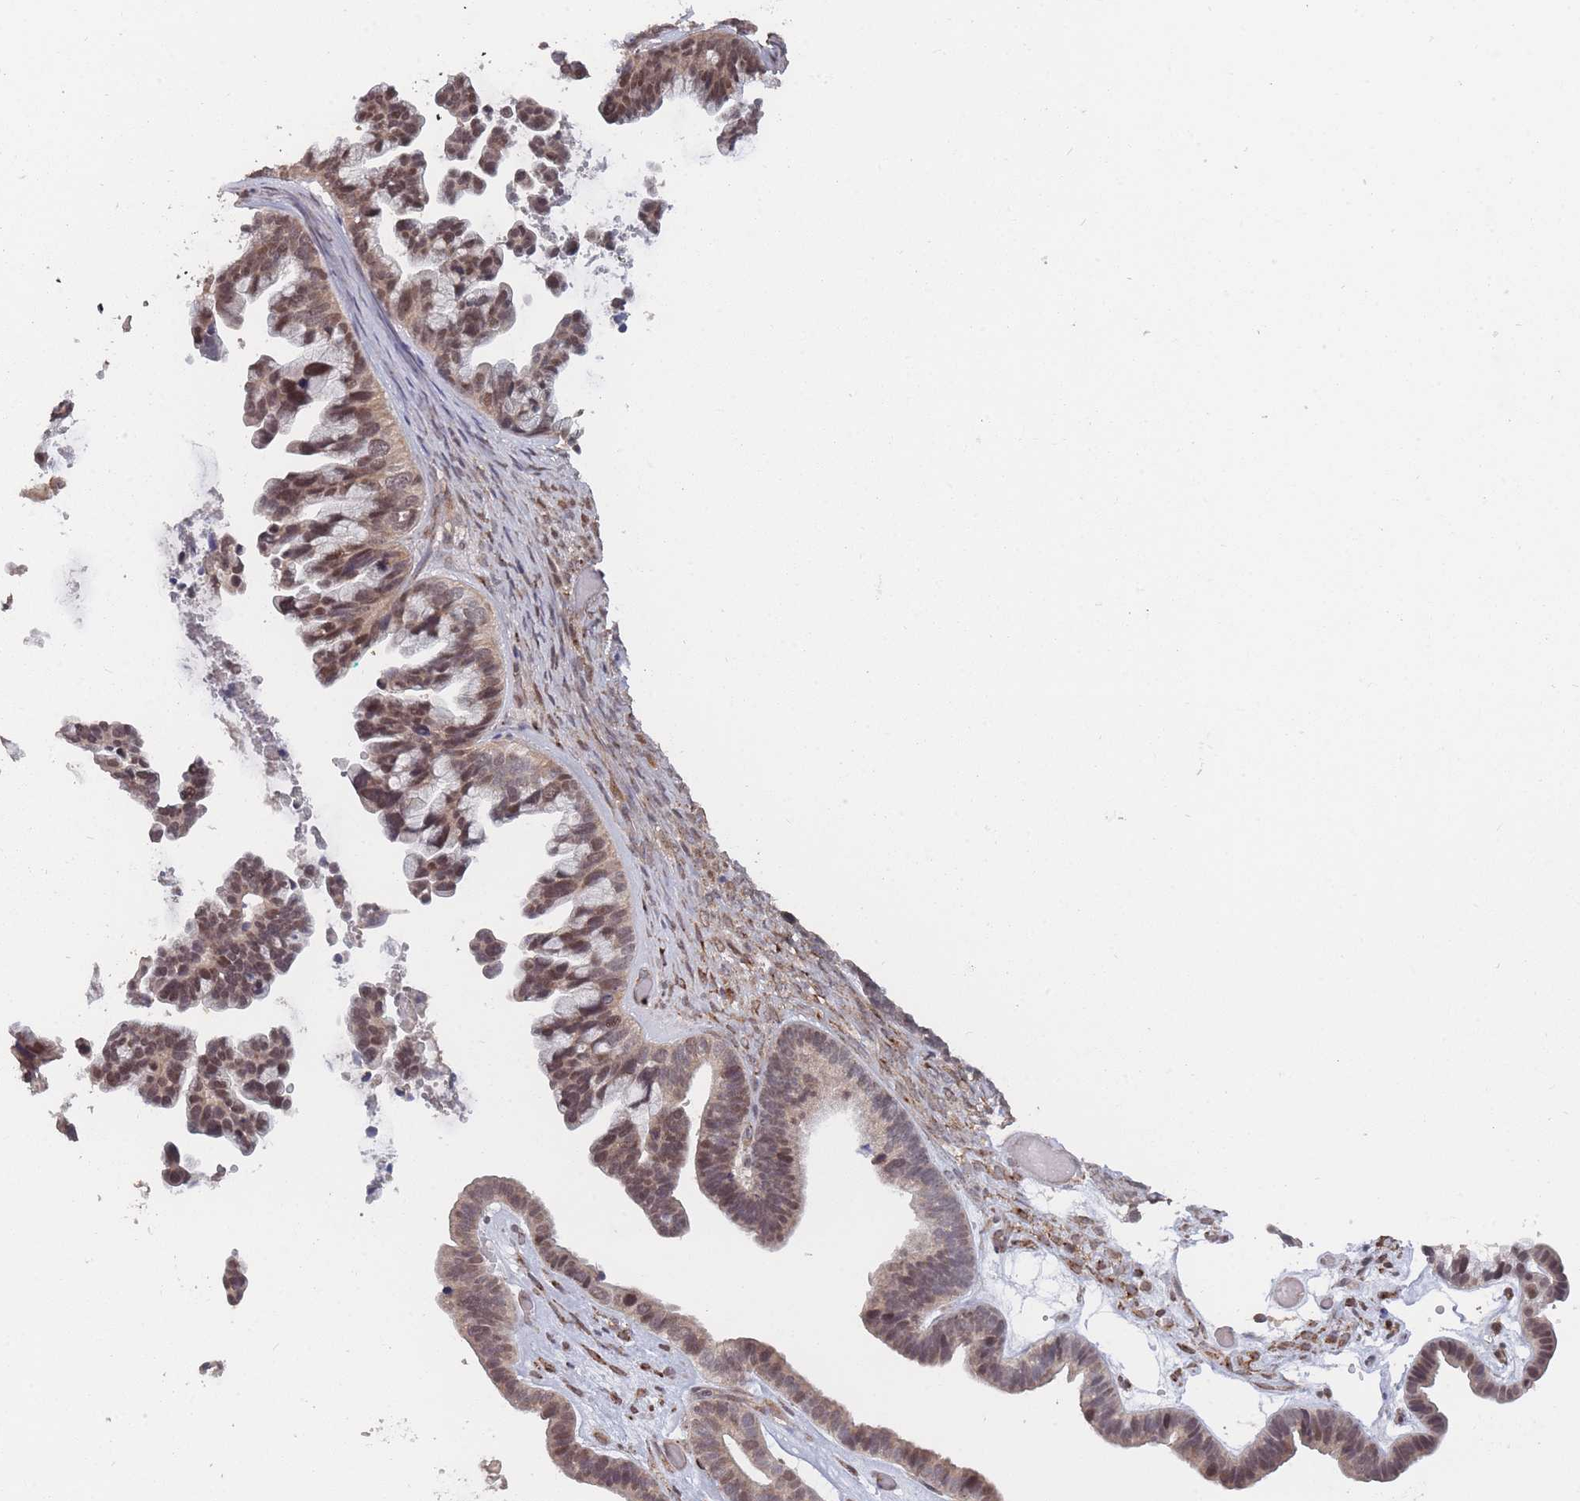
{"staining": {"intensity": "moderate", "quantity": ">75%", "location": "nuclear"}, "tissue": "ovarian cancer", "cell_type": "Tumor cells", "image_type": "cancer", "snomed": [{"axis": "morphology", "description": "Cystadenocarcinoma, serous, NOS"}, {"axis": "topography", "description": "Ovary"}], "caption": "Human serous cystadenocarcinoma (ovarian) stained with a brown dye reveals moderate nuclear positive expression in approximately >75% of tumor cells.", "gene": "CNTRL", "patient": {"sex": "female", "age": 56}}